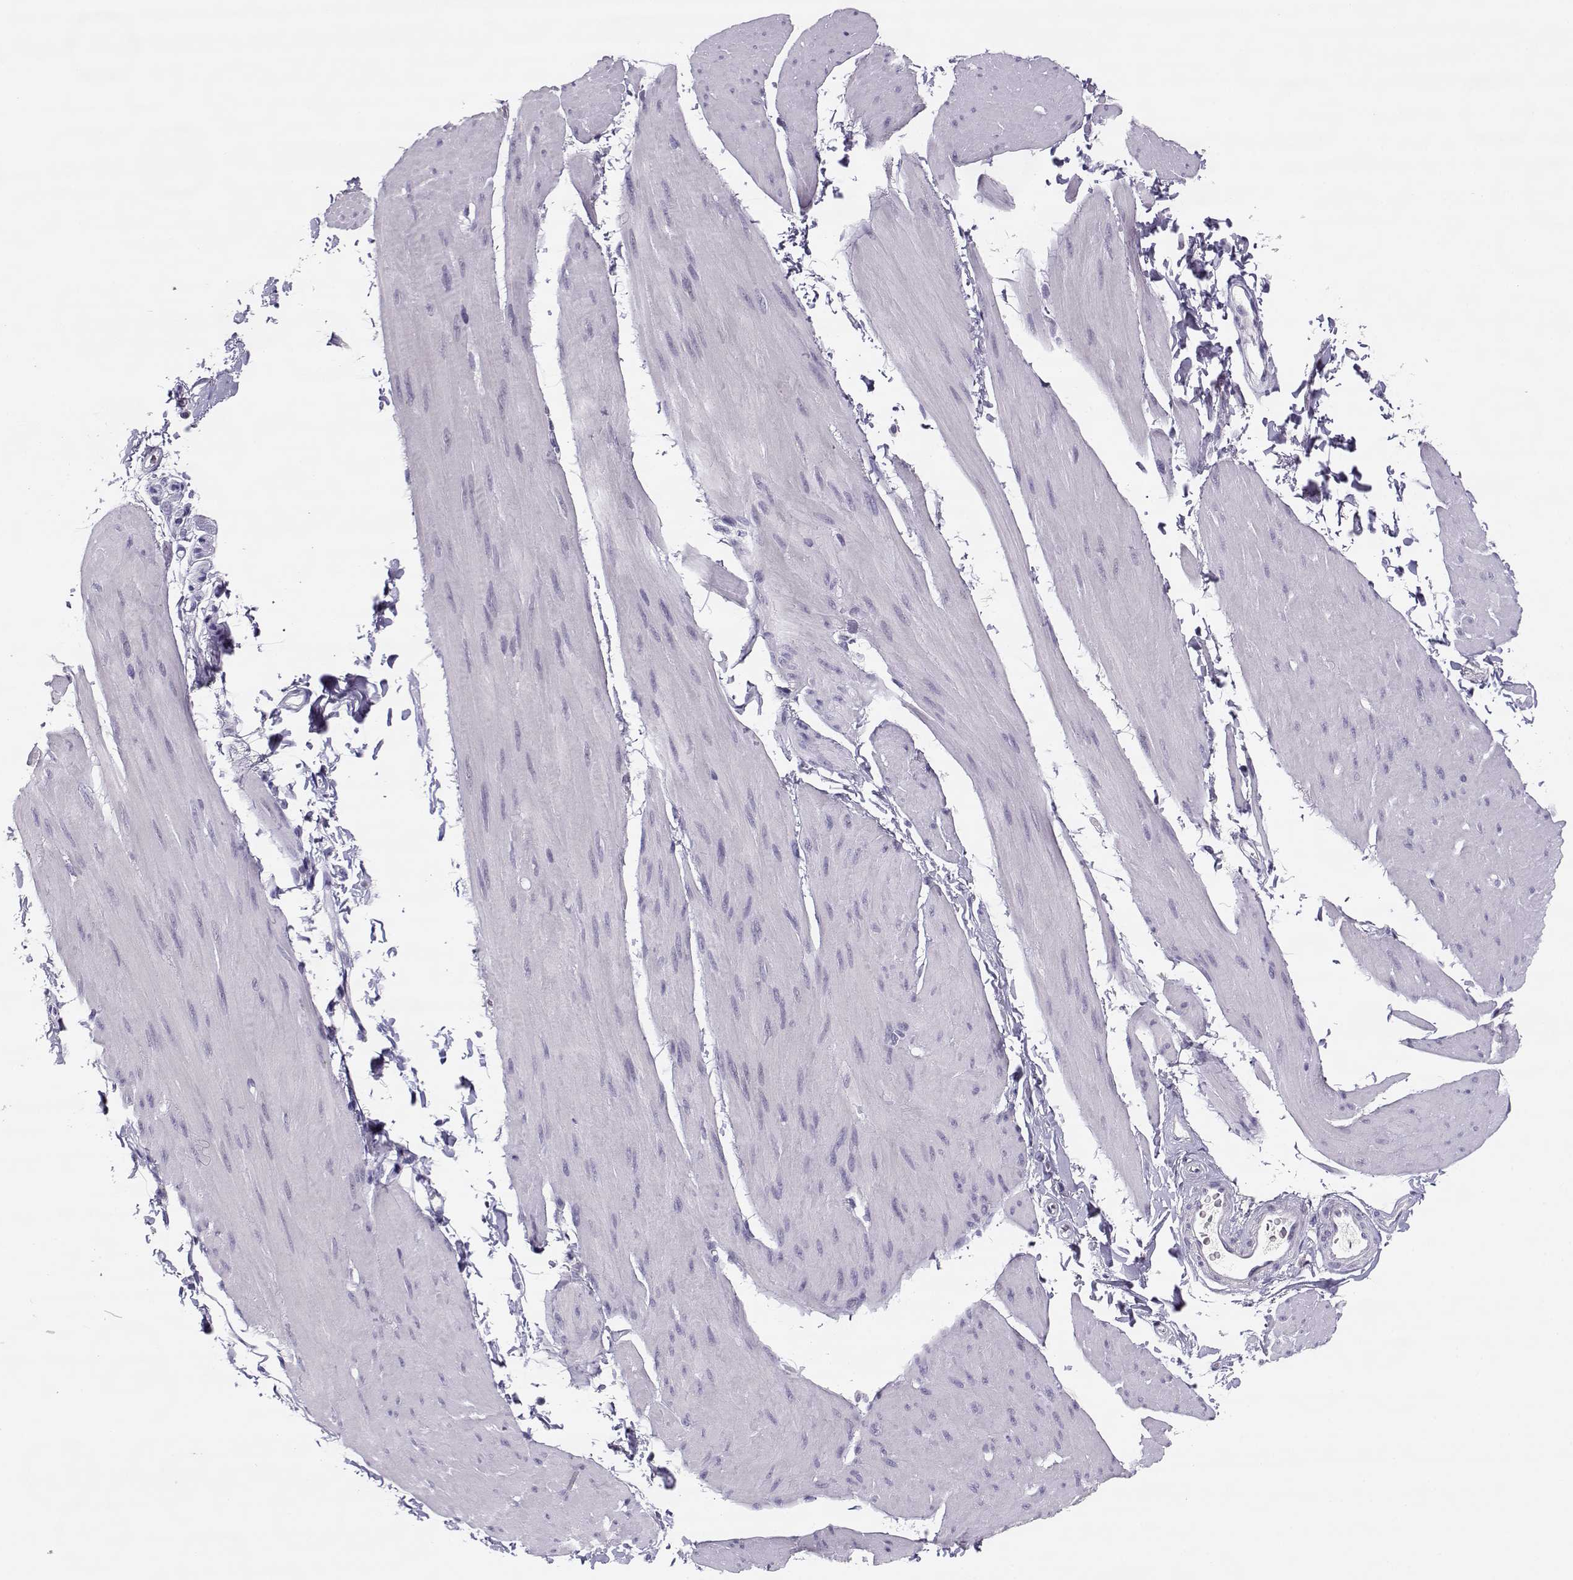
{"staining": {"intensity": "negative", "quantity": "none", "location": "none"}, "tissue": "smooth muscle", "cell_type": "Smooth muscle cells", "image_type": "normal", "snomed": [{"axis": "morphology", "description": "Normal tissue, NOS"}, {"axis": "topography", "description": "Adipose tissue"}, {"axis": "topography", "description": "Smooth muscle"}, {"axis": "topography", "description": "Peripheral nerve tissue"}], "caption": "The image displays no significant positivity in smooth muscle cells of smooth muscle.", "gene": "CFAP77", "patient": {"sex": "male", "age": 83}}